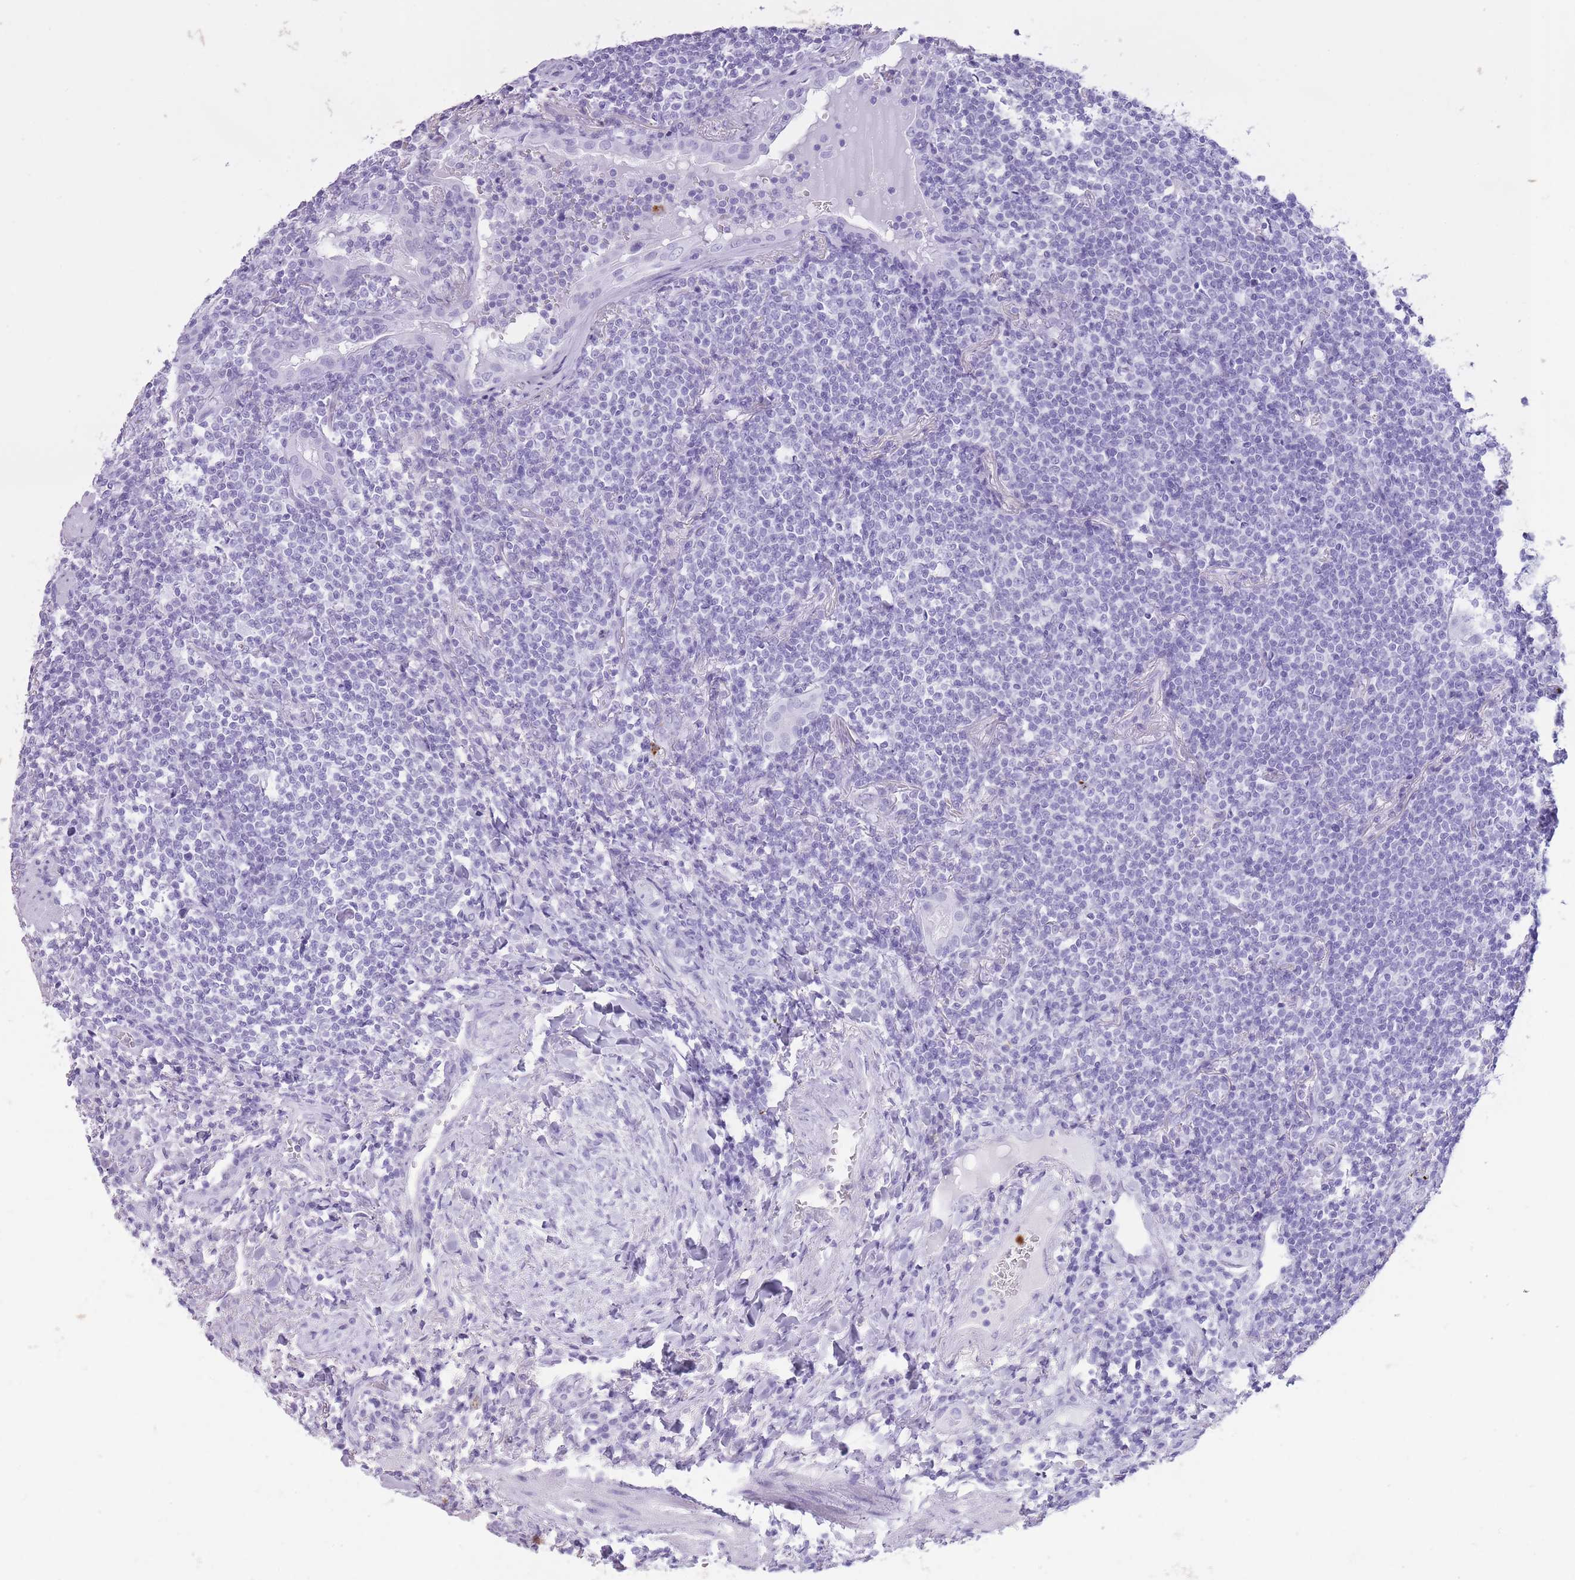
{"staining": {"intensity": "negative", "quantity": "none", "location": "none"}, "tissue": "lymphoma", "cell_type": "Tumor cells", "image_type": "cancer", "snomed": [{"axis": "morphology", "description": "Malignant lymphoma, non-Hodgkin's type, Low grade"}, {"axis": "topography", "description": "Lung"}], "caption": "Tumor cells show no significant expression in lymphoma.", "gene": "OR4F21", "patient": {"sex": "female", "age": 71}}